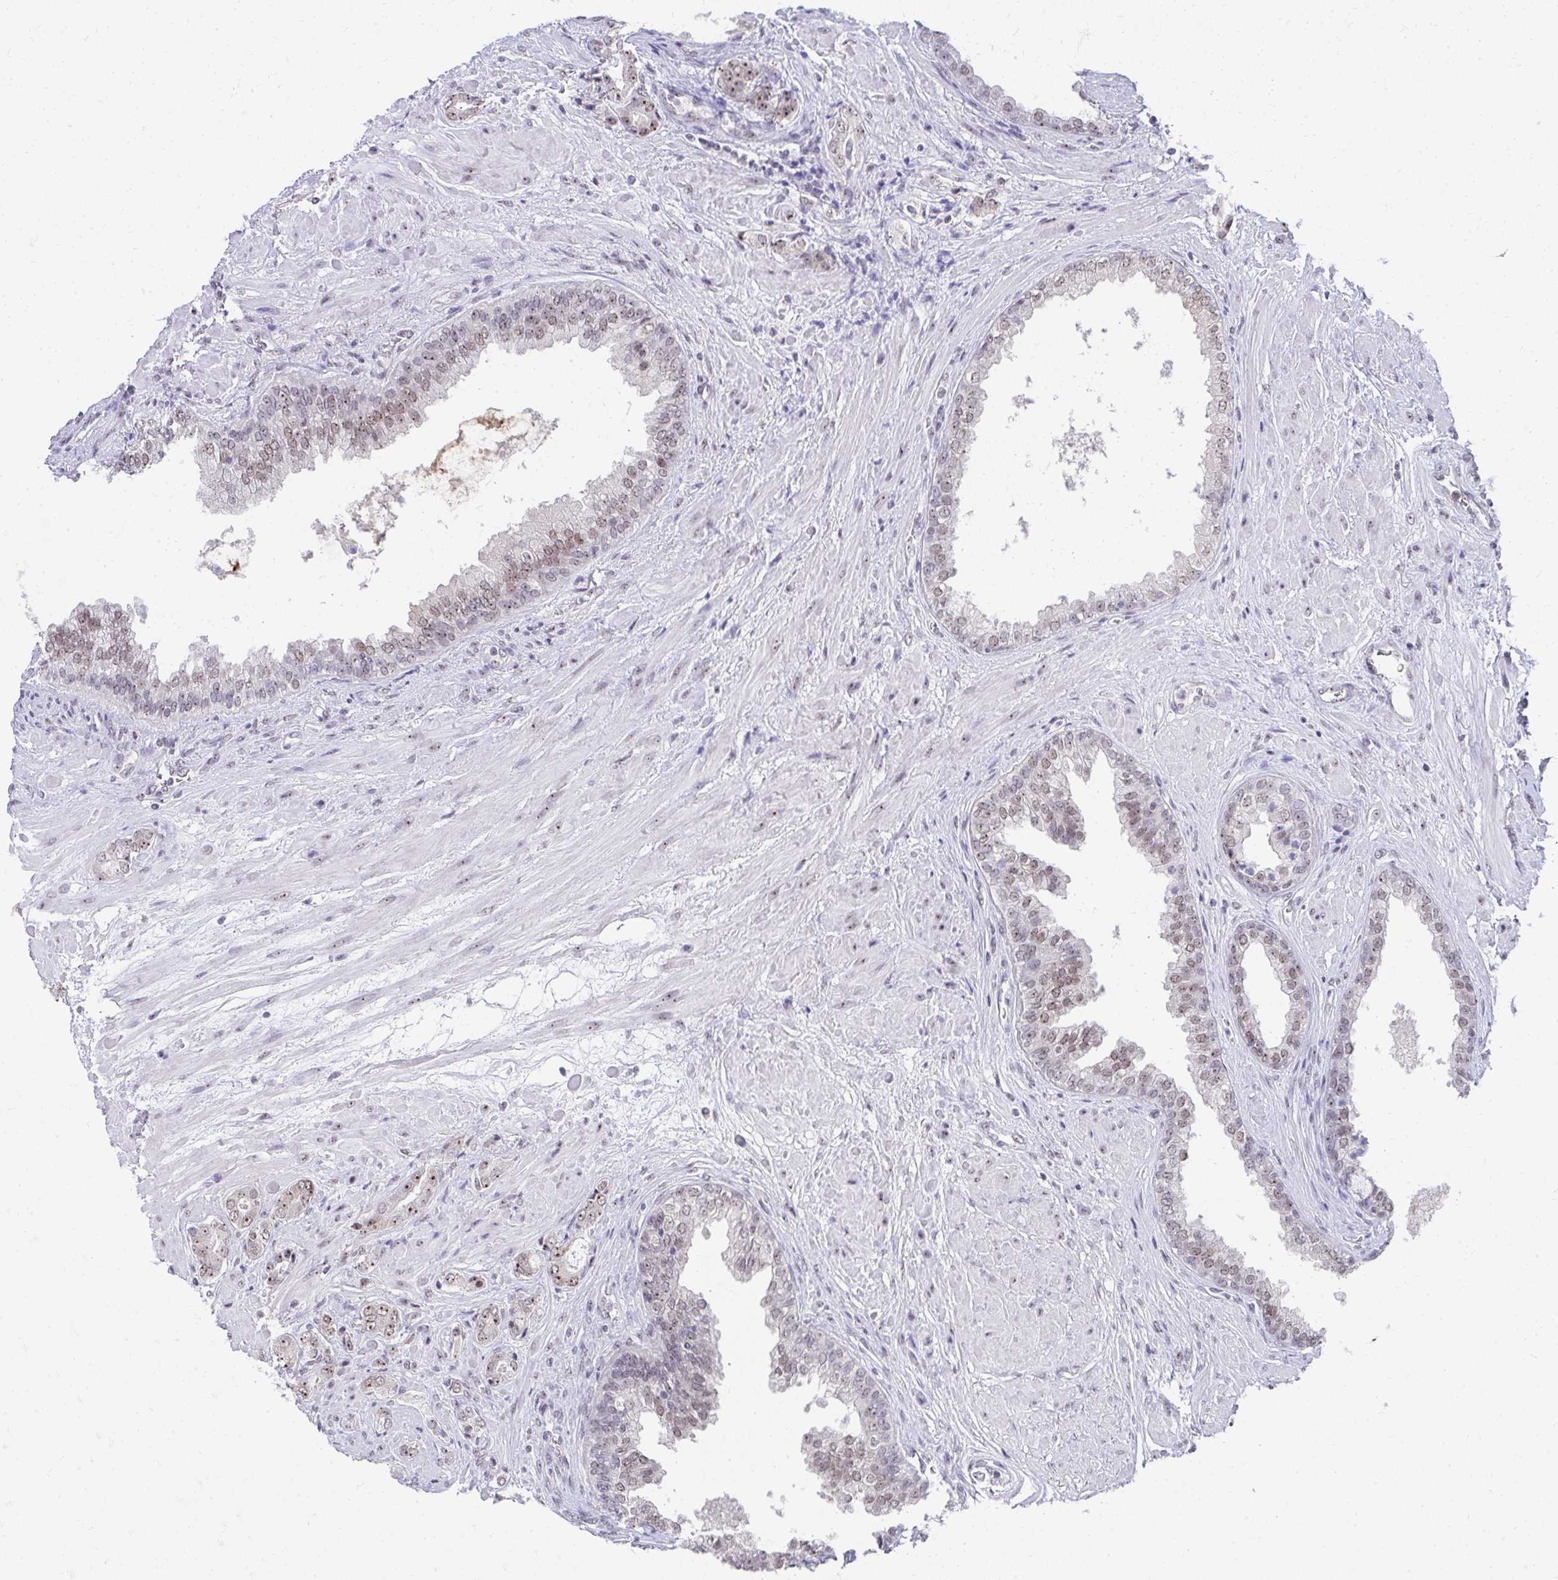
{"staining": {"intensity": "moderate", "quantity": ">75%", "location": "nuclear"}, "tissue": "prostate cancer", "cell_type": "Tumor cells", "image_type": "cancer", "snomed": [{"axis": "morphology", "description": "Adenocarcinoma, High grade"}, {"axis": "topography", "description": "Prostate"}], "caption": "Moderate nuclear positivity is seen in approximately >75% of tumor cells in high-grade adenocarcinoma (prostate).", "gene": "HIRA", "patient": {"sex": "male", "age": 56}}